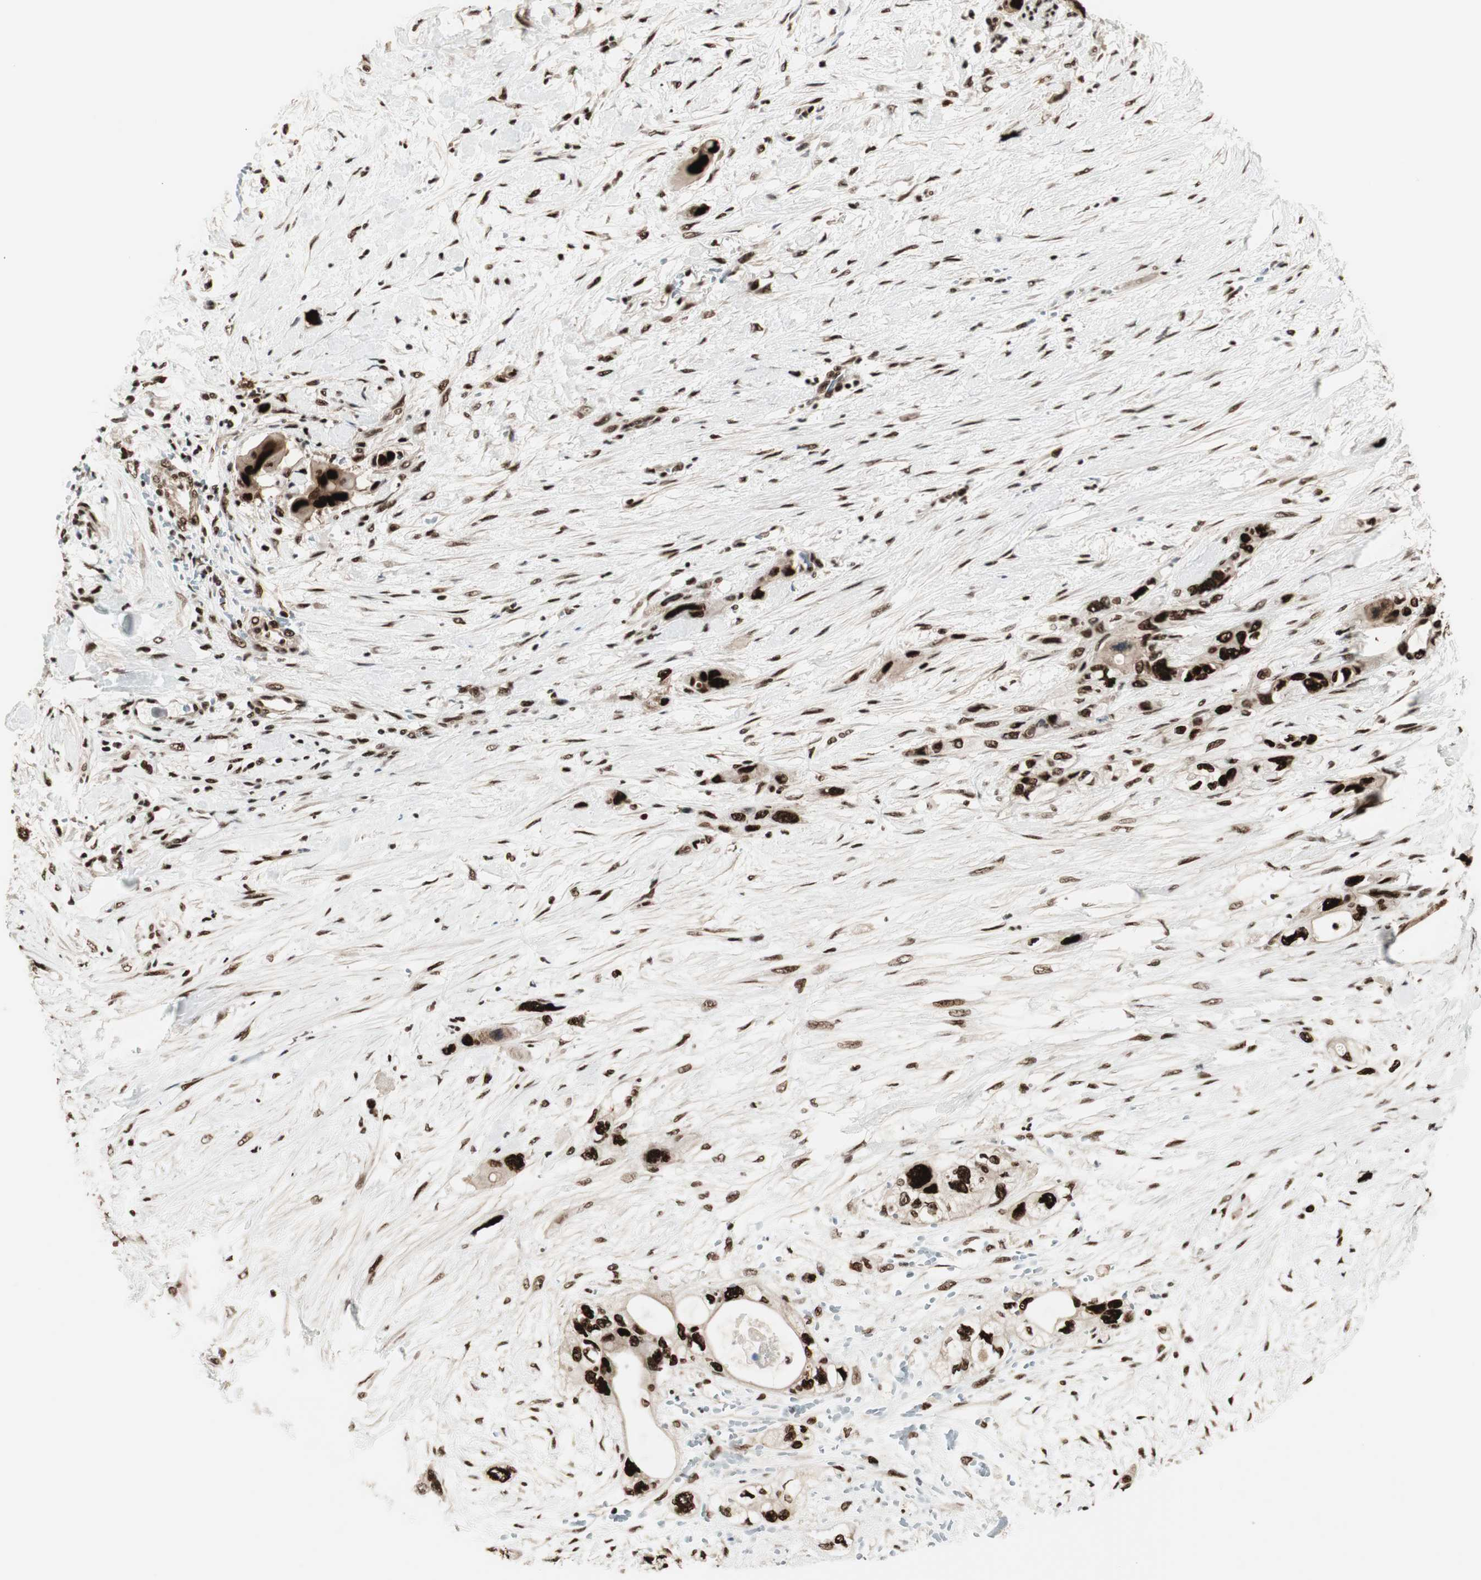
{"staining": {"intensity": "strong", "quantity": ">75%", "location": "nuclear"}, "tissue": "pancreatic cancer", "cell_type": "Tumor cells", "image_type": "cancer", "snomed": [{"axis": "morphology", "description": "Adenocarcinoma, NOS"}, {"axis": "topography", "description": "Pancreas"}], "caption": "High-power microscopy captured an IHC histopathology image of adenocarcinoma (pancreatic), revealing strong nuclear positivity in about >75% of tumor cells.", "gene": "HEXIM1", "patient": {"sex": "male", "age": 46}}